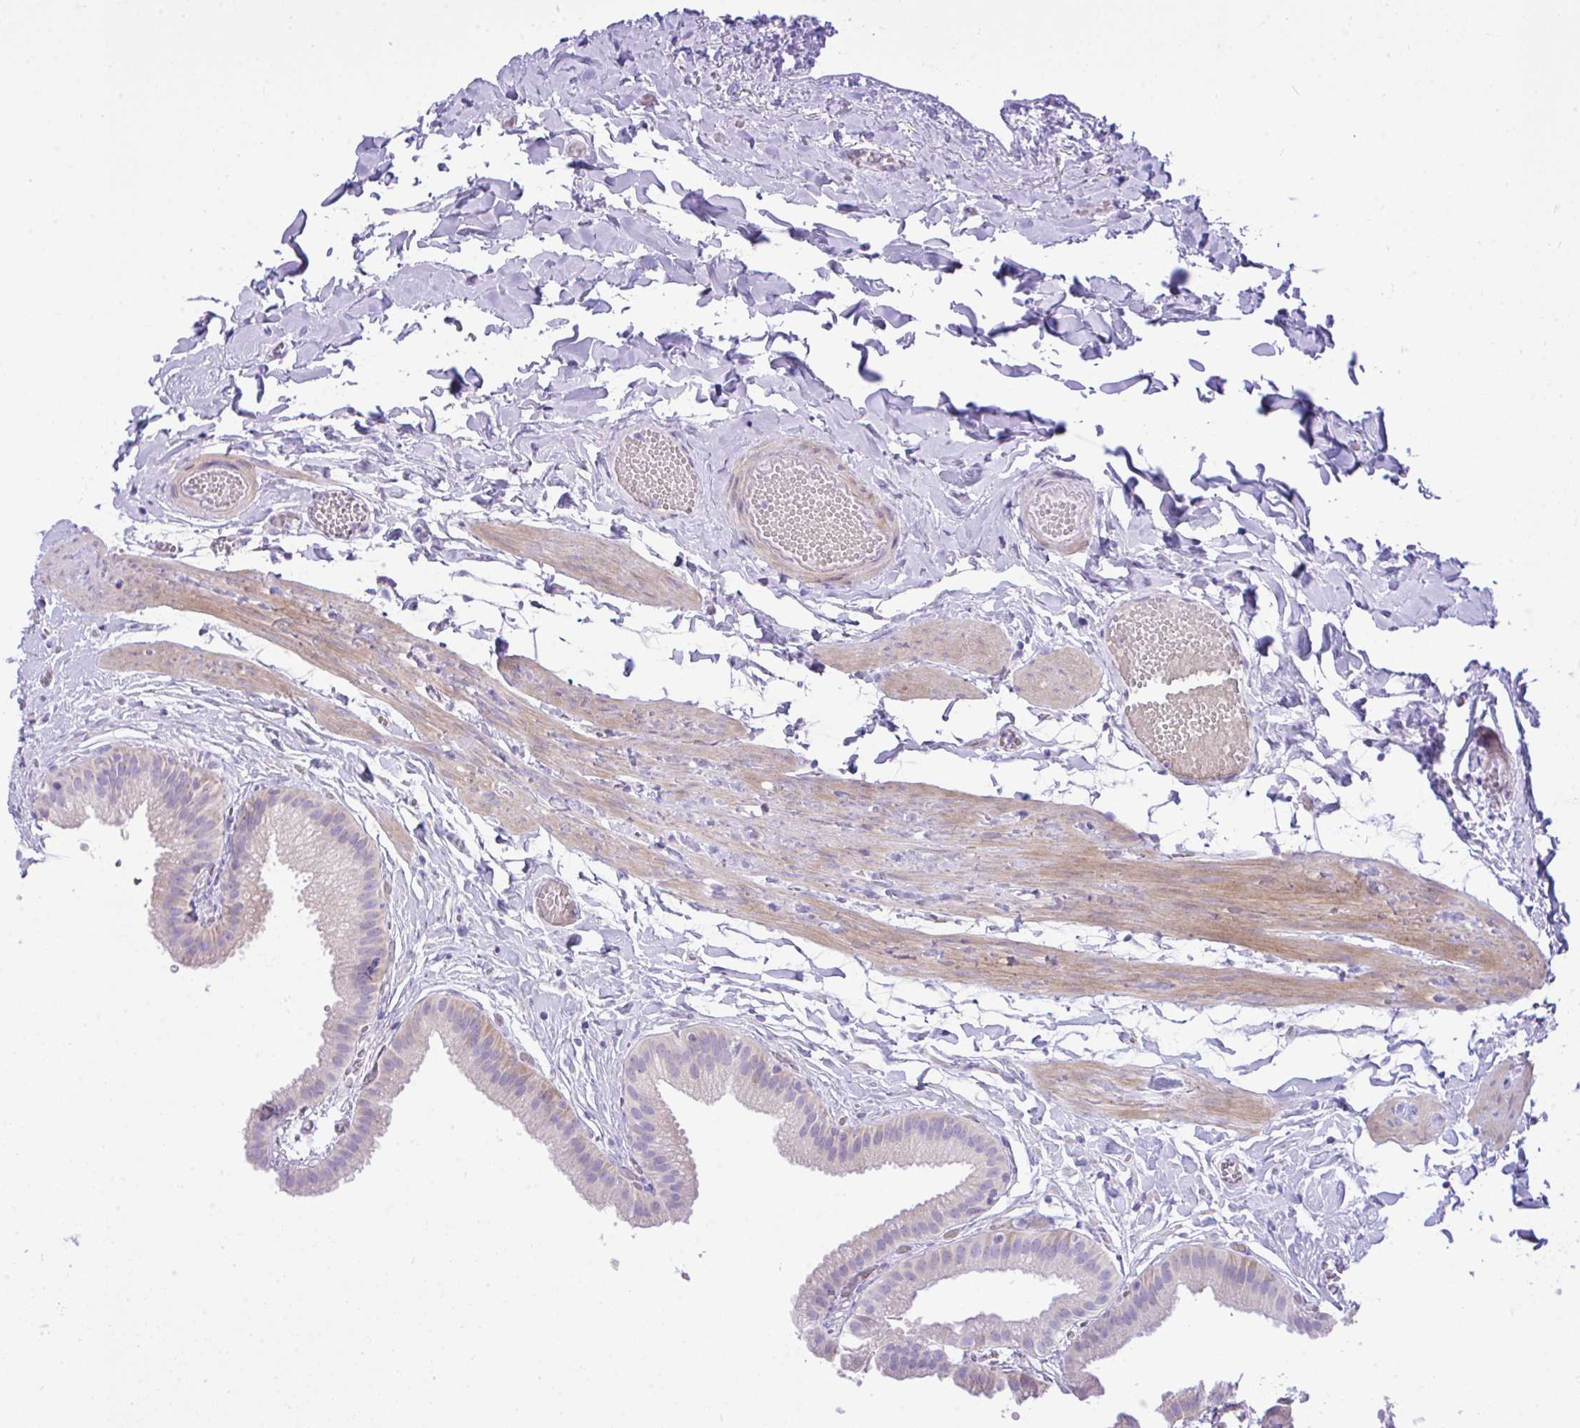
{"staining": {"intensity": "weak", "quantity": "<25%", "location": "cytoplasmic/membranous"}, "tissue": "gallbladder", "cell_type": "Glandular cells", "image_type": "normal", "snomed": [{"axis": "morphology", "description": "Normal tissue, NOS"}, {"axis": "topography", "description": "Gallbladder"}], "caption": "Immunohistochemistry histopathology image of unremarkable gallbladder: gallbladder stained with DAB reveals no significant protein expression in glandular cells. (IHC, brightfield microscopy, high magnification).", "gene": "EEF1A1", "patient": {"sex": "female", "age": 63}}